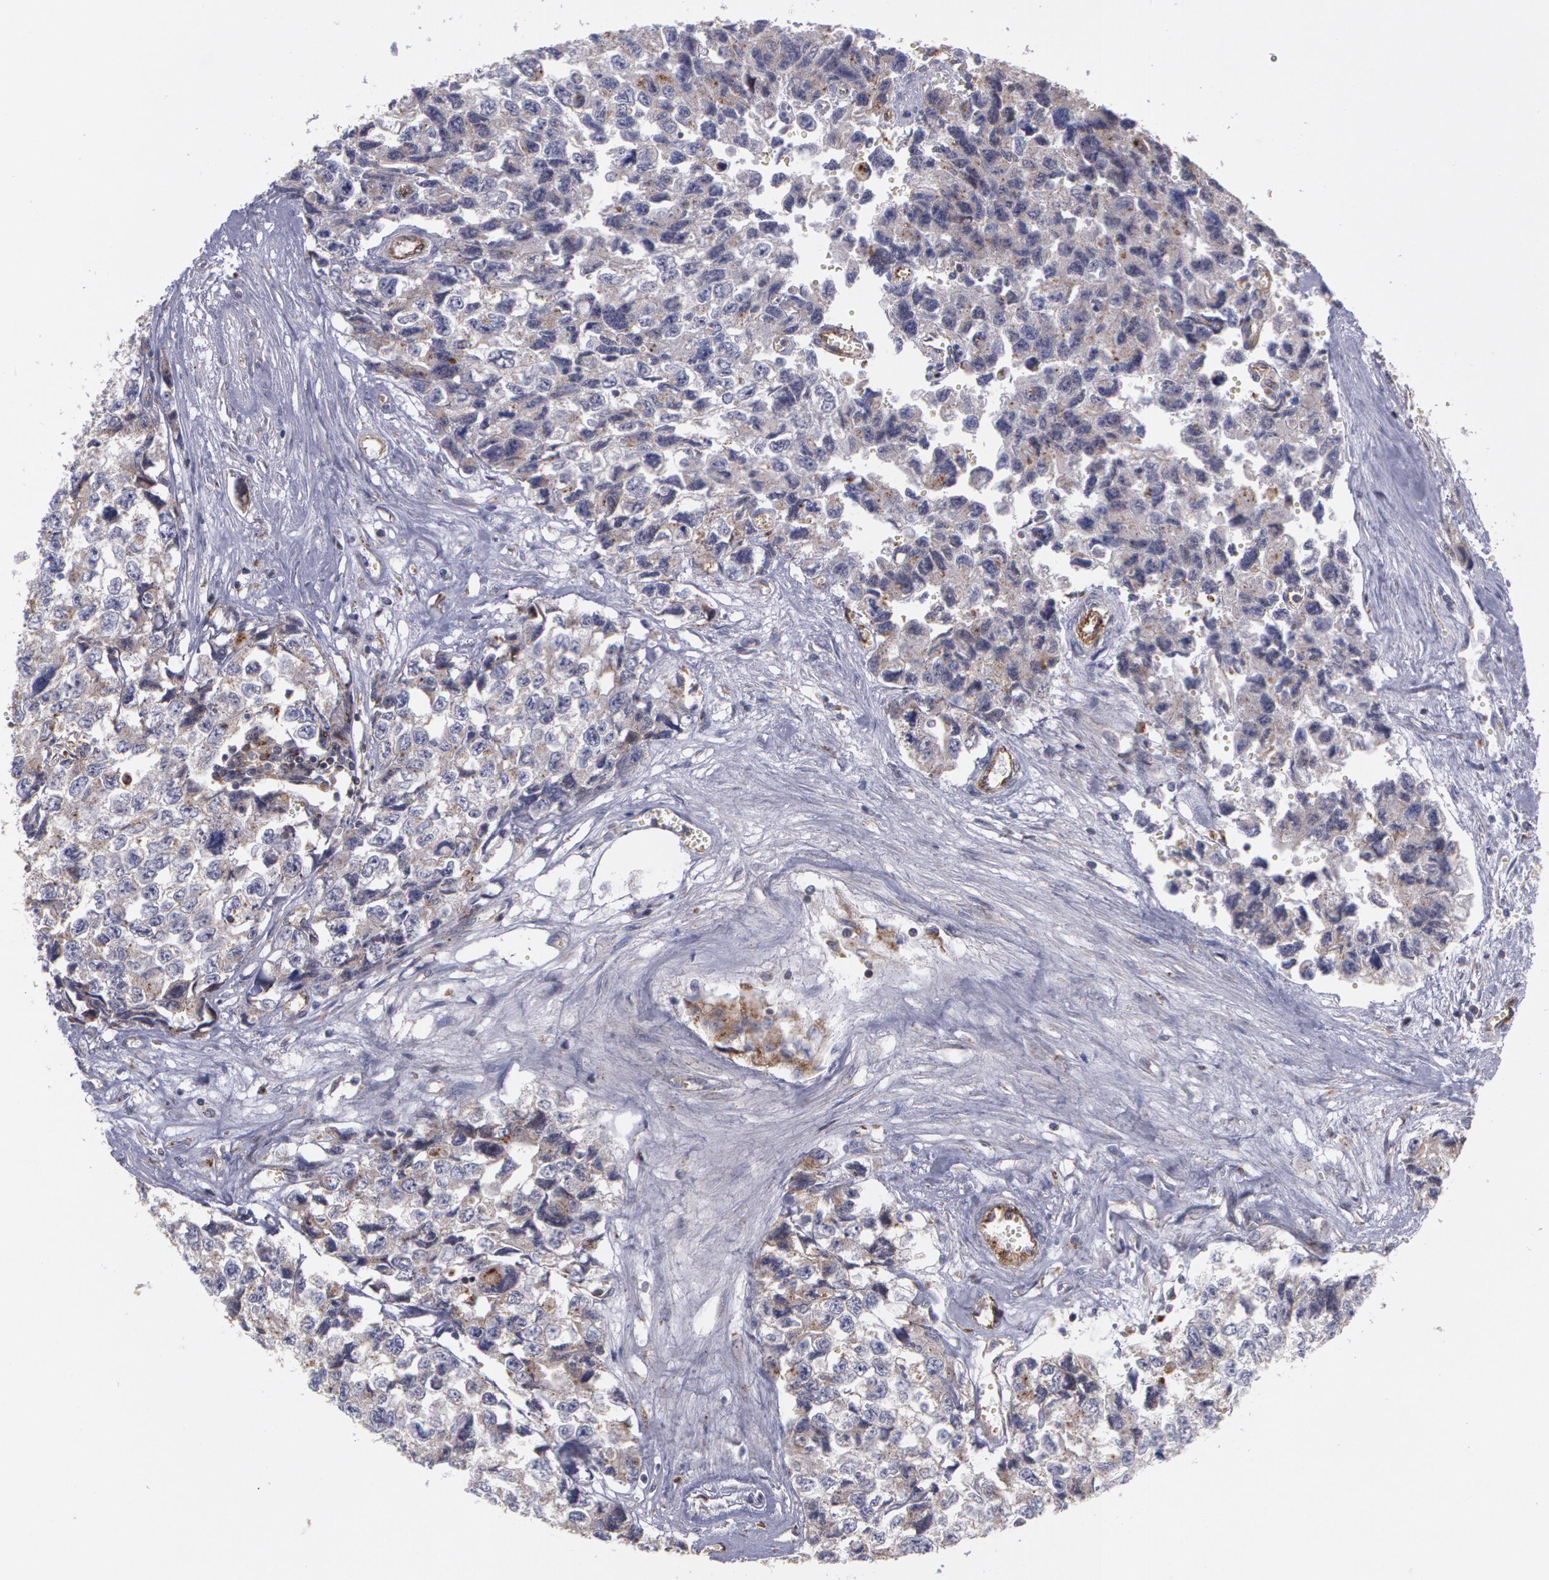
{"staining": {"intensity": "moderate", "quantity": "25%-75%", "location": "cytoplasmic/membranous"}, "tissue": "testis cancer", "cell_type": "Tumor cells", "image_type": "cancer", "snomed": [{"axis": "morphology", "description": "Carcinoma, Embryonal, NOS"}, {"axis": "topography", "description": "Testis"}], "caption": "Immunohistochemistry (IHC) staining of testis cancer, which demonstrates medium levels of moderate cytoplasmic/membranous expression in about 25%-75% of tumor cells indicating moderate cytoplasmic/membranous protein expression. The staining was performed using DAB (brown) for protein detection and nuclei were counterstained in hematoxylin (blue).", "gene": "FLOT2", "patient": {"sex": "male", "age": 31}}